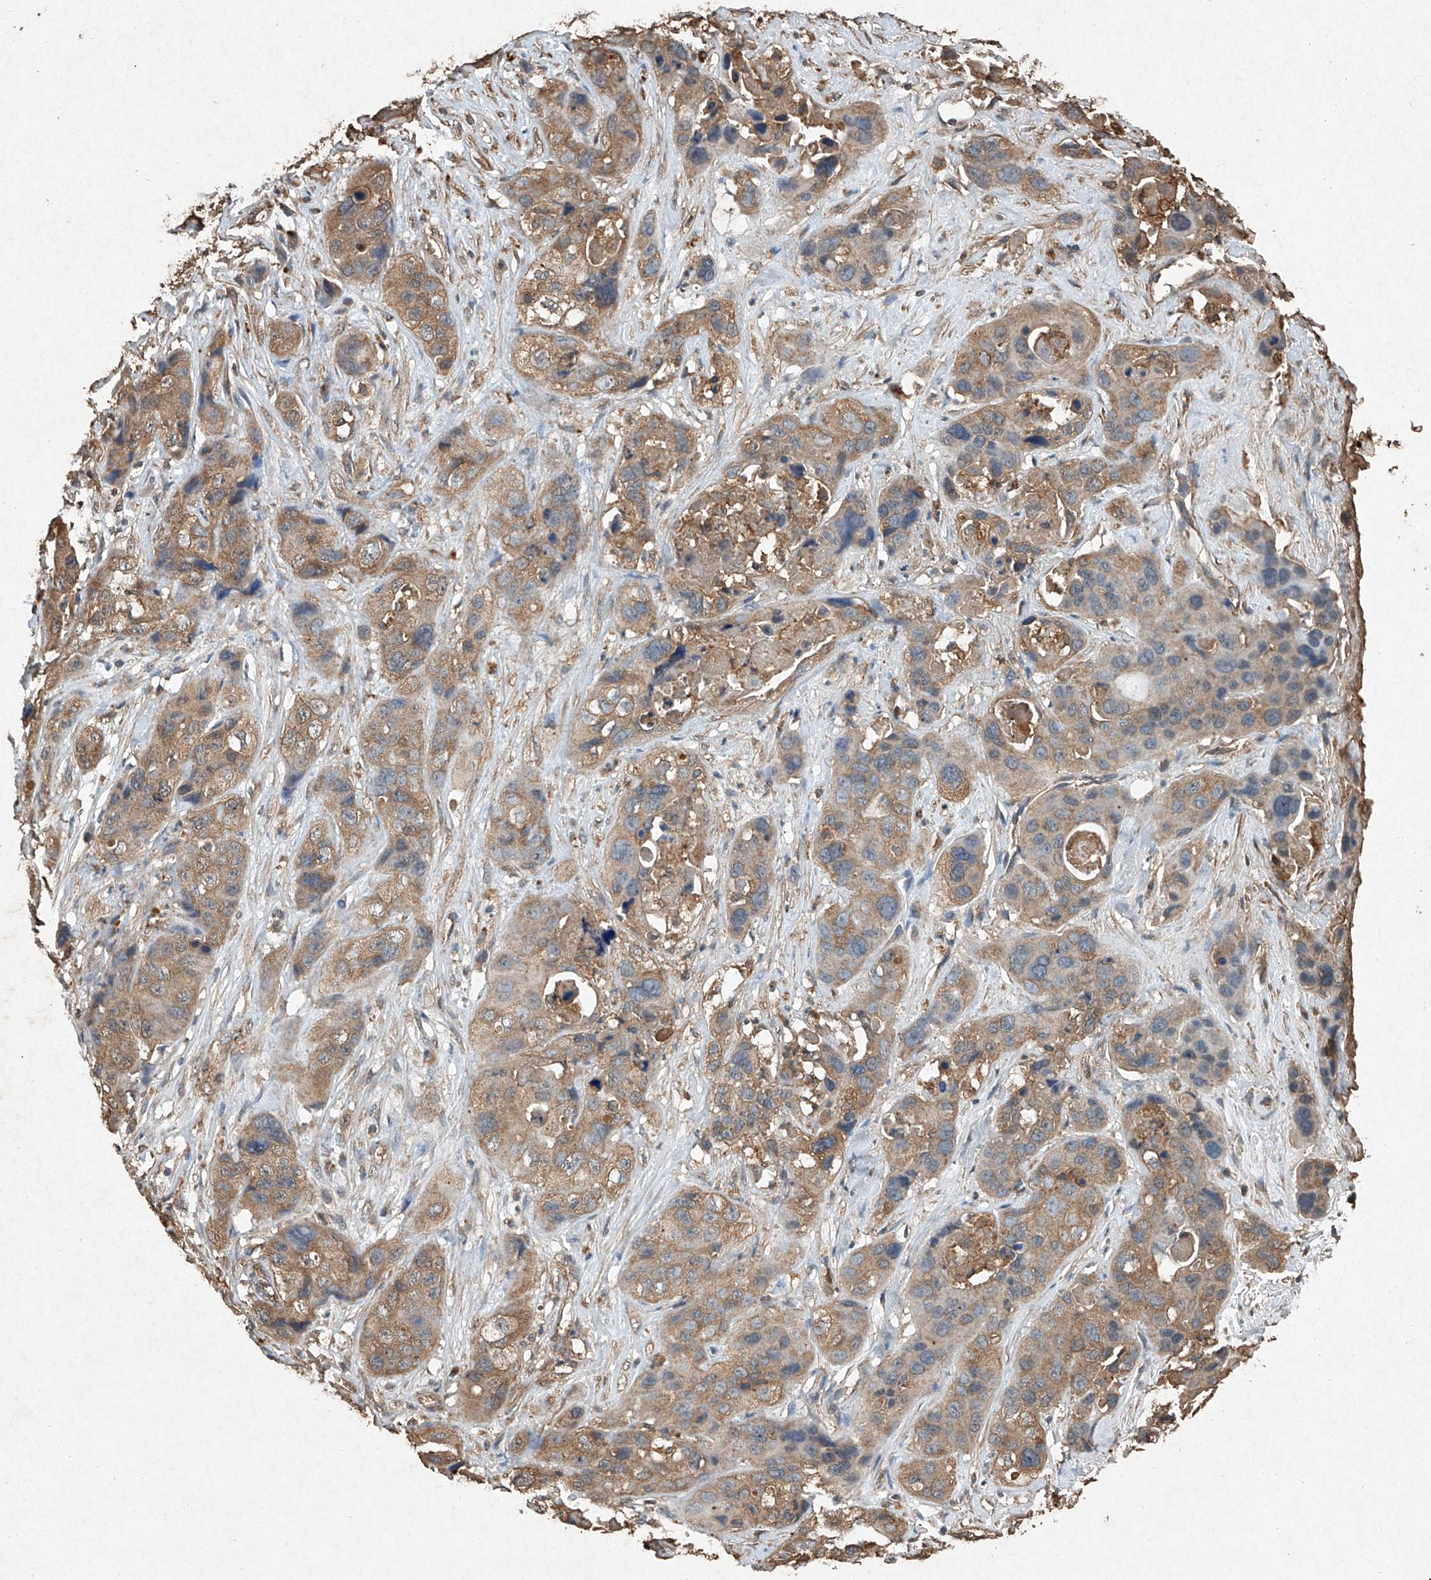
{"staining": {"intensity": "moderate", "quantity": ">75%", "location": "cytoplasmic/membranous"}, "tissue": "liver cancer", "cell_type": "Tumor cells", "image_type": "cancer", "snomed": [{"axis": "morphology", "description": "Cholangiocarcinoma"}, {"axis": "topography", "description": "Liver"}], "caption": "A micrograph showing moderate cytoplasmic/membranous expression in about >75% of tumor cells in liver cholangiocarcinoma, as visualized by brown immunohistochemical staining.", "gene": "STK3", "patient": {"sex": "female", "age": 61}}